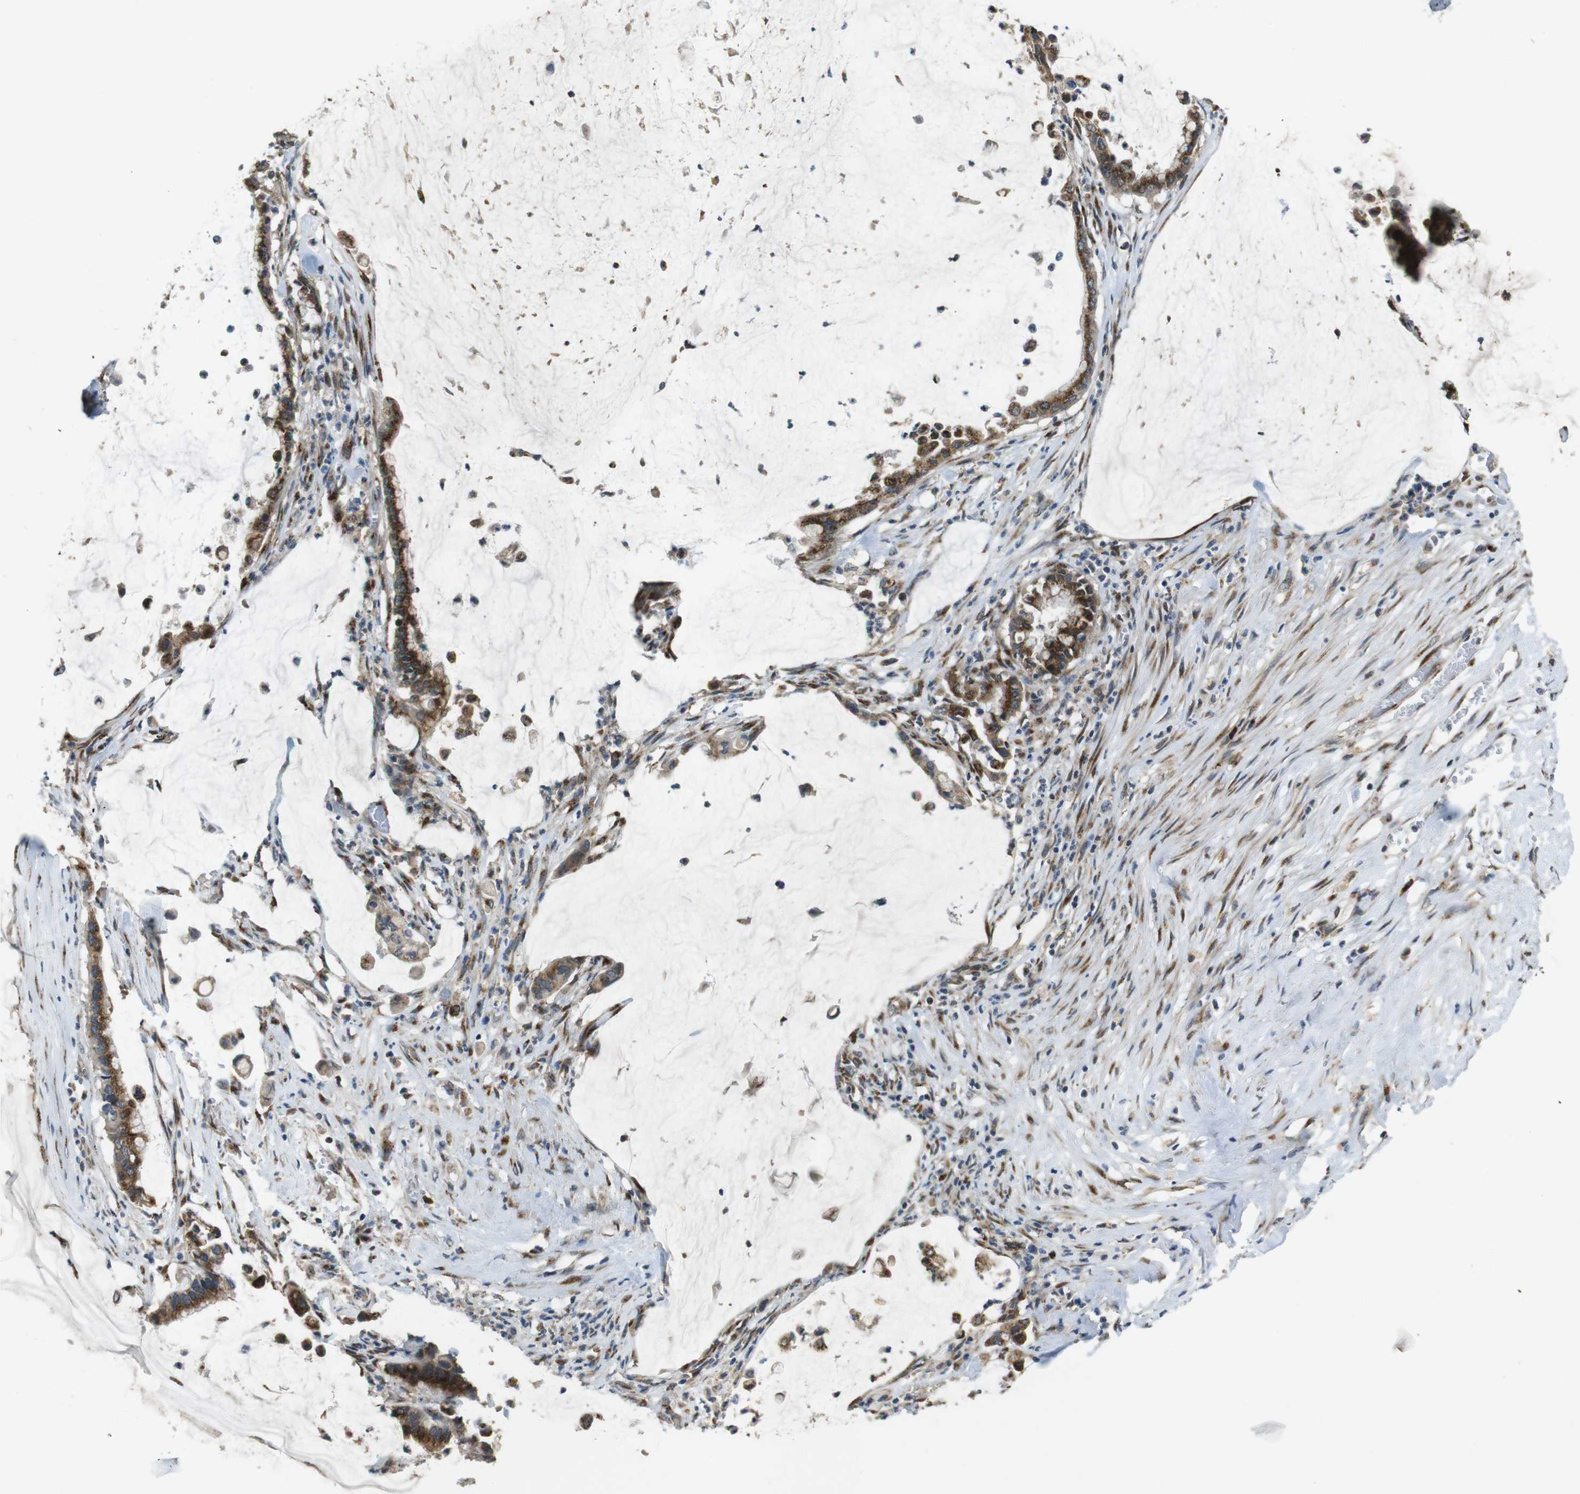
{"staining": {"intensity": "moderate", "quantity": ">75%", "location": "cytoplasmic/membranous"}, "tissue": "pancreatic cancer", "cell_type": "Tumor cells", "image_type": "cancer", "snomed": [{"axis": "morphology", "description": "Adenocarcinoma, NOS"}, {"axis": "topography", "description": "Pancreas"}], "caption": "IHC (DAB) staining of pancreatic cancer (adenocarcinoma) demonstrates moderate cytoplasmic/membranous protein expression in approximately >75% of tumor cells.", "gene": "ZFPL1", "patient": {"sex": "male", "age": 41}}